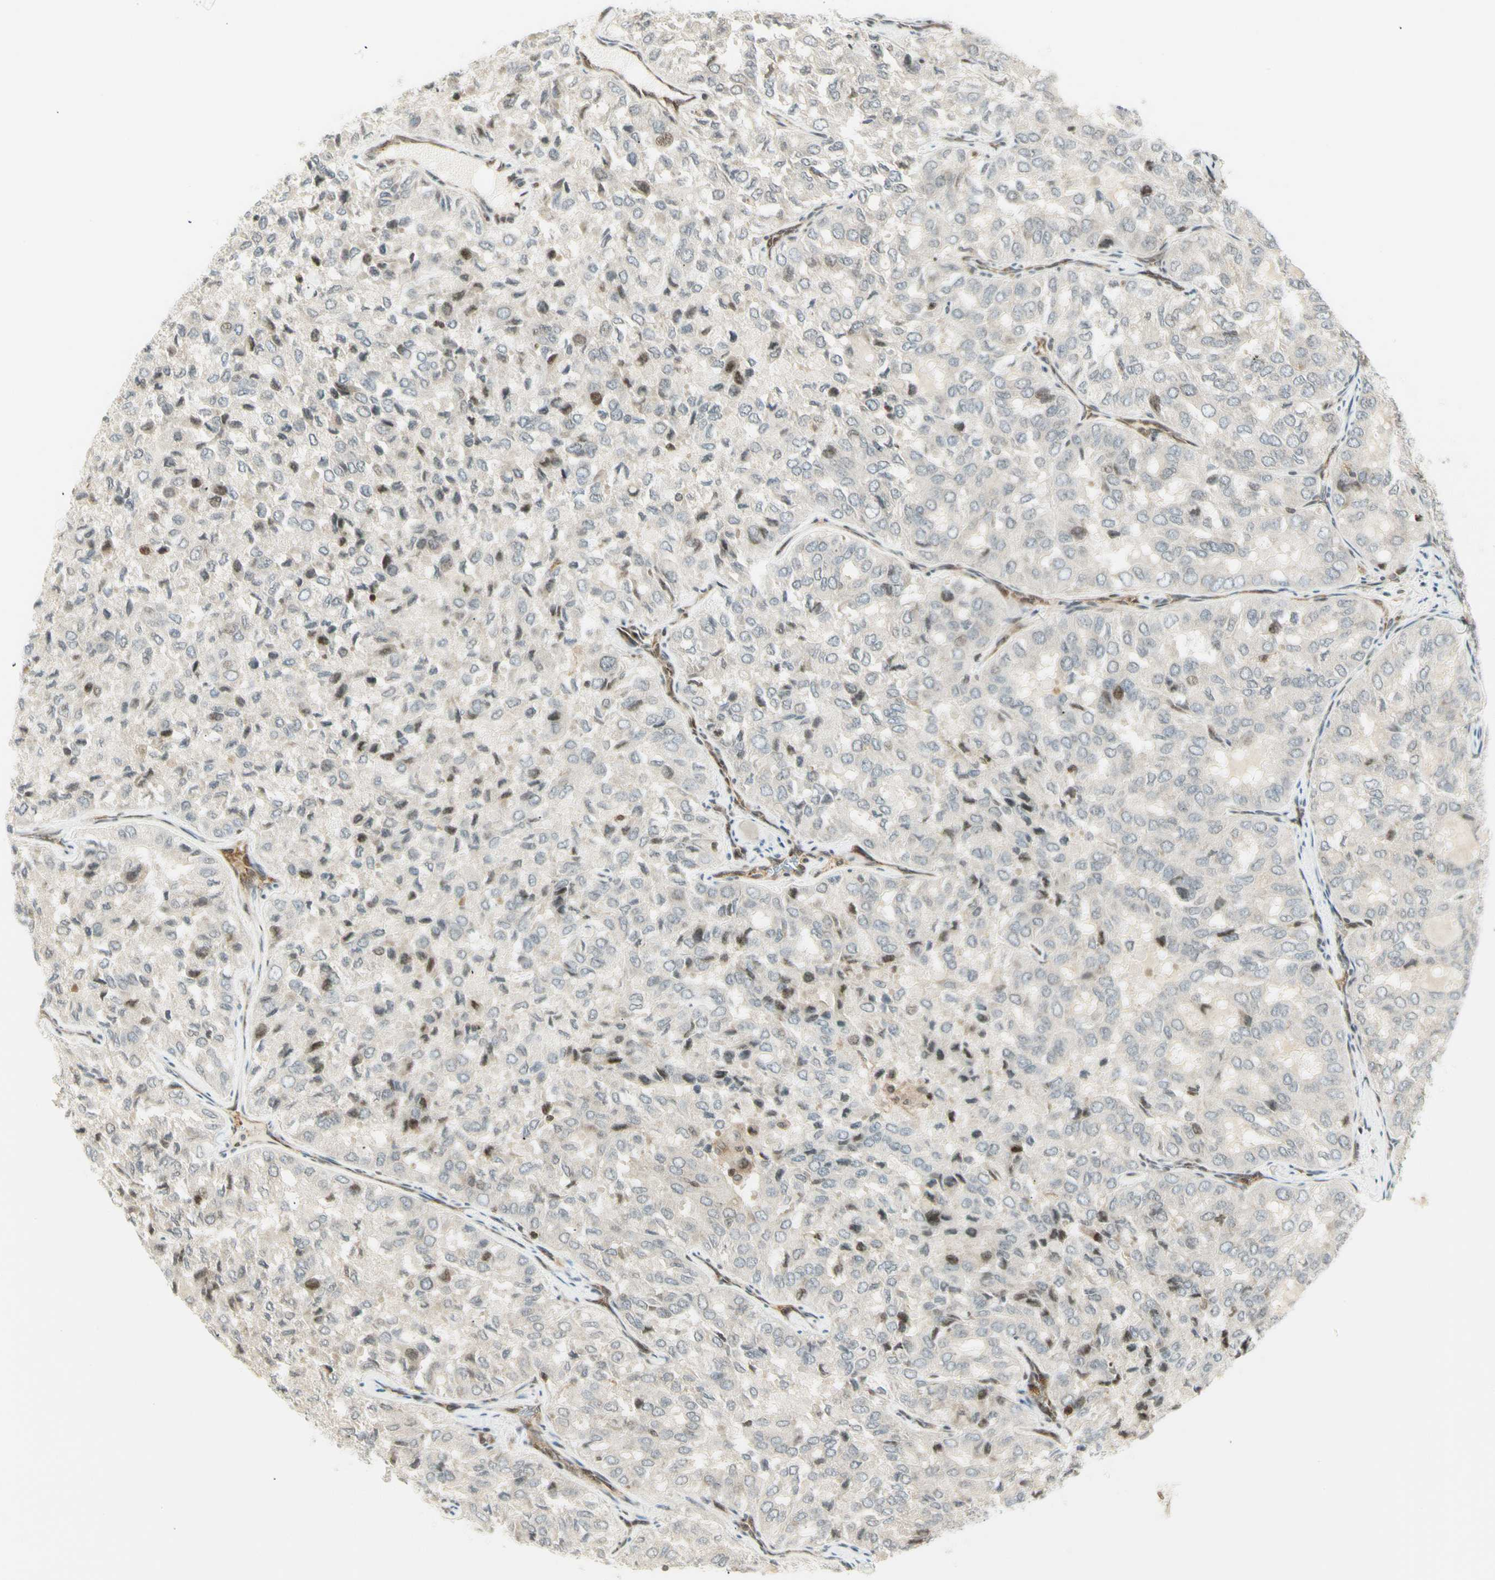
{"staining": {"intensity": "negative", "quantity": "none", "location": "none"}, "tissue": "thyroid cancer", "cell_type": "Tumor cells", "image_type": "cancer", "snomed": [{"axis": "morphology", "description": "Follicular adenoma carcinoma, NOS"}, {"axis": "topography", "description": "Thyroid gland"}], "caption": "Human thyroid follicular adenoma carcinoma stained for a protein using IHC displays no positivity in tumor cells.", "gene": "TPT1", "patient": {"sex": "male", "age": 75}}